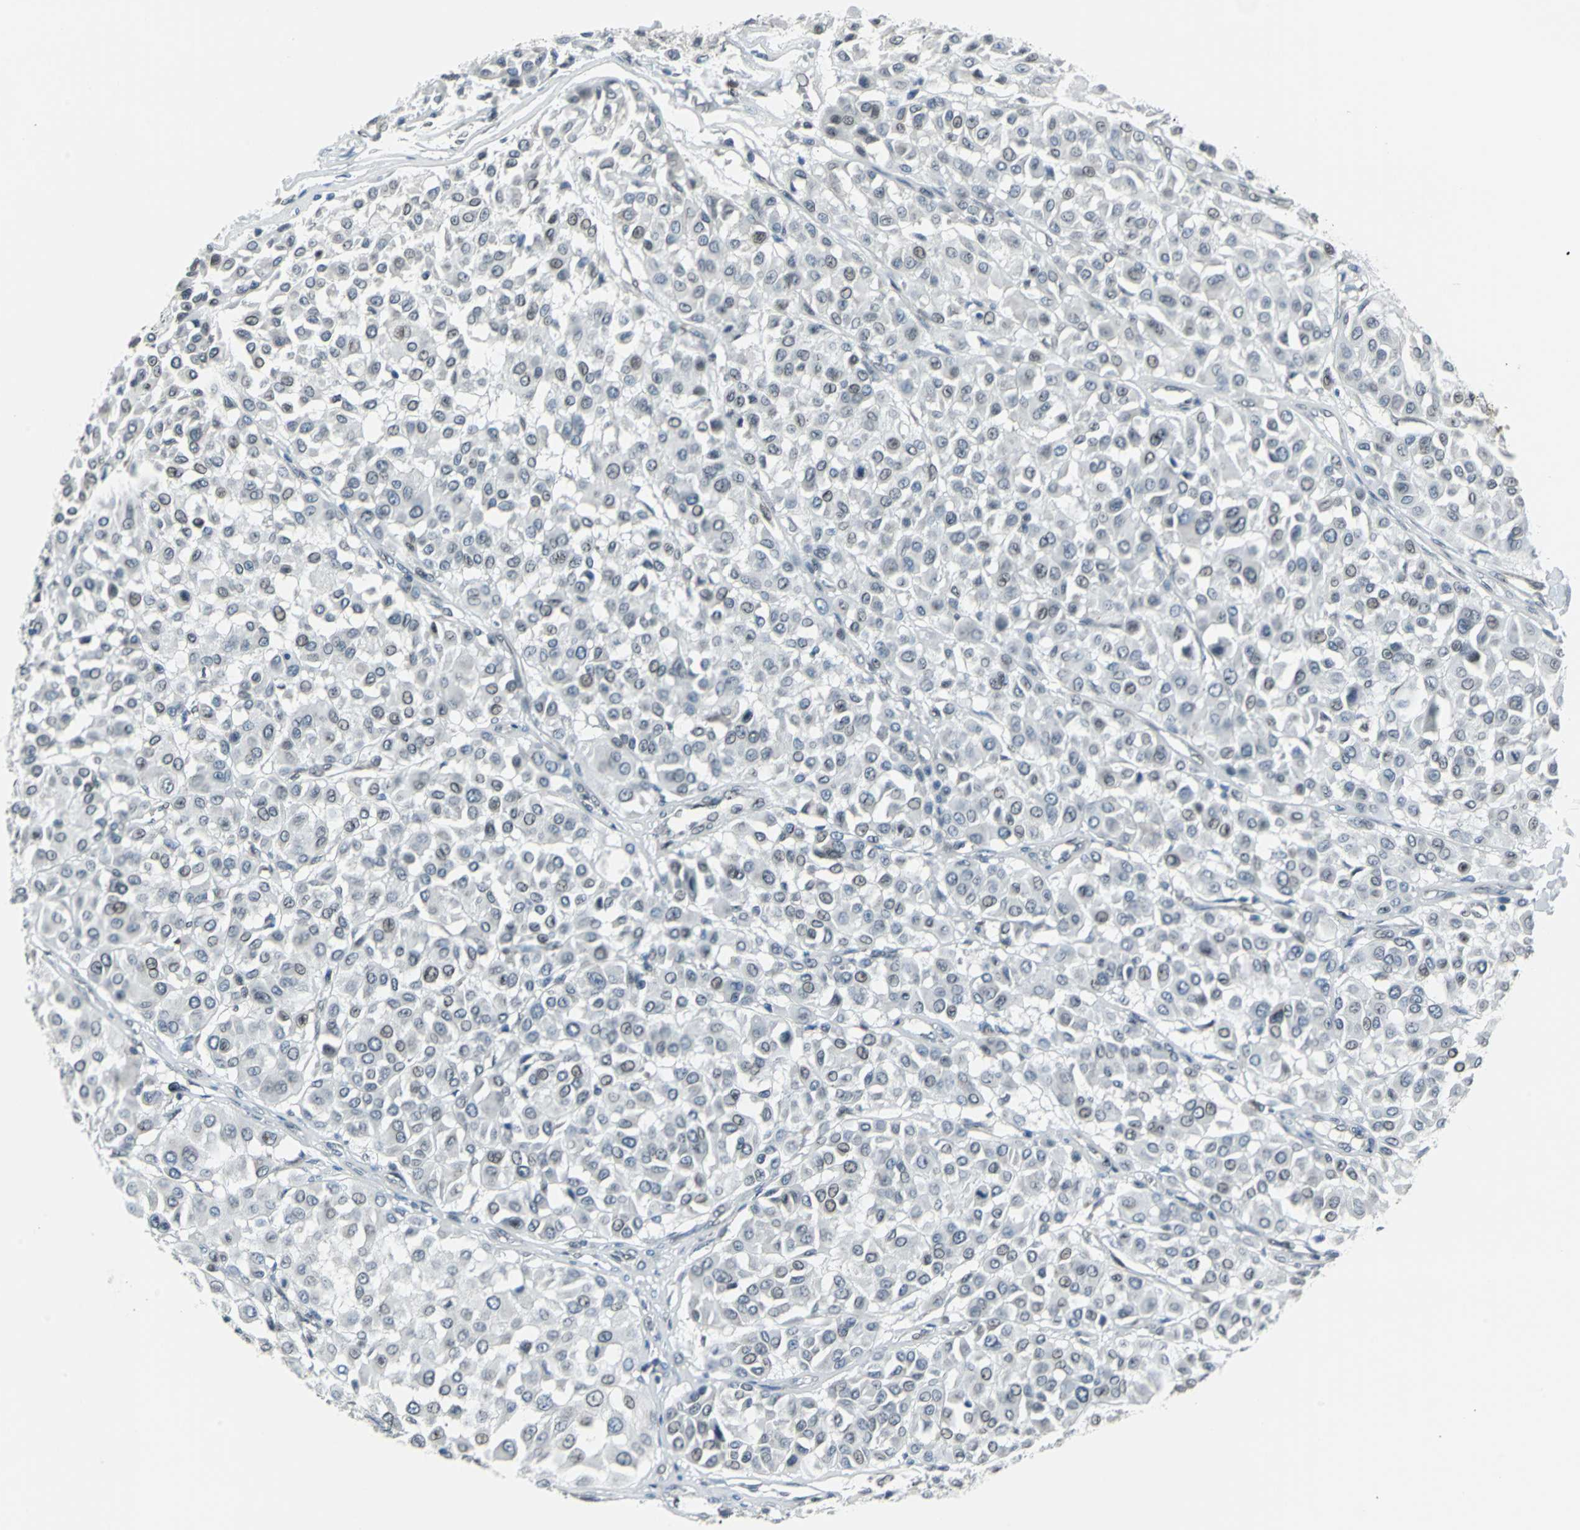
{"staining": {"intensity": "weak", "quantity": "<25%", "location": "cytoplasmic/membranous,nuclear"}, "tissue": "melanoma", "cell_type": "Tumor cells", "image_type": "cancer", "snomed": [{"axis": "morphology", "description": "Malignant melanoma, Metastatic site"}, {"axis": "topography", "description": "Soft tissue"}], "caption": "There is no significant positivity in tumor cells of melanoma. Brightfield microscopy of immunohistochemistry (IHC) stained with DAB (3,3'-diaminobenzidine) (brown) and hematoxylin (blue), captured at high magnification.", "gene": "SNUPN", "patient": {"sex": "male", "age": 41}}